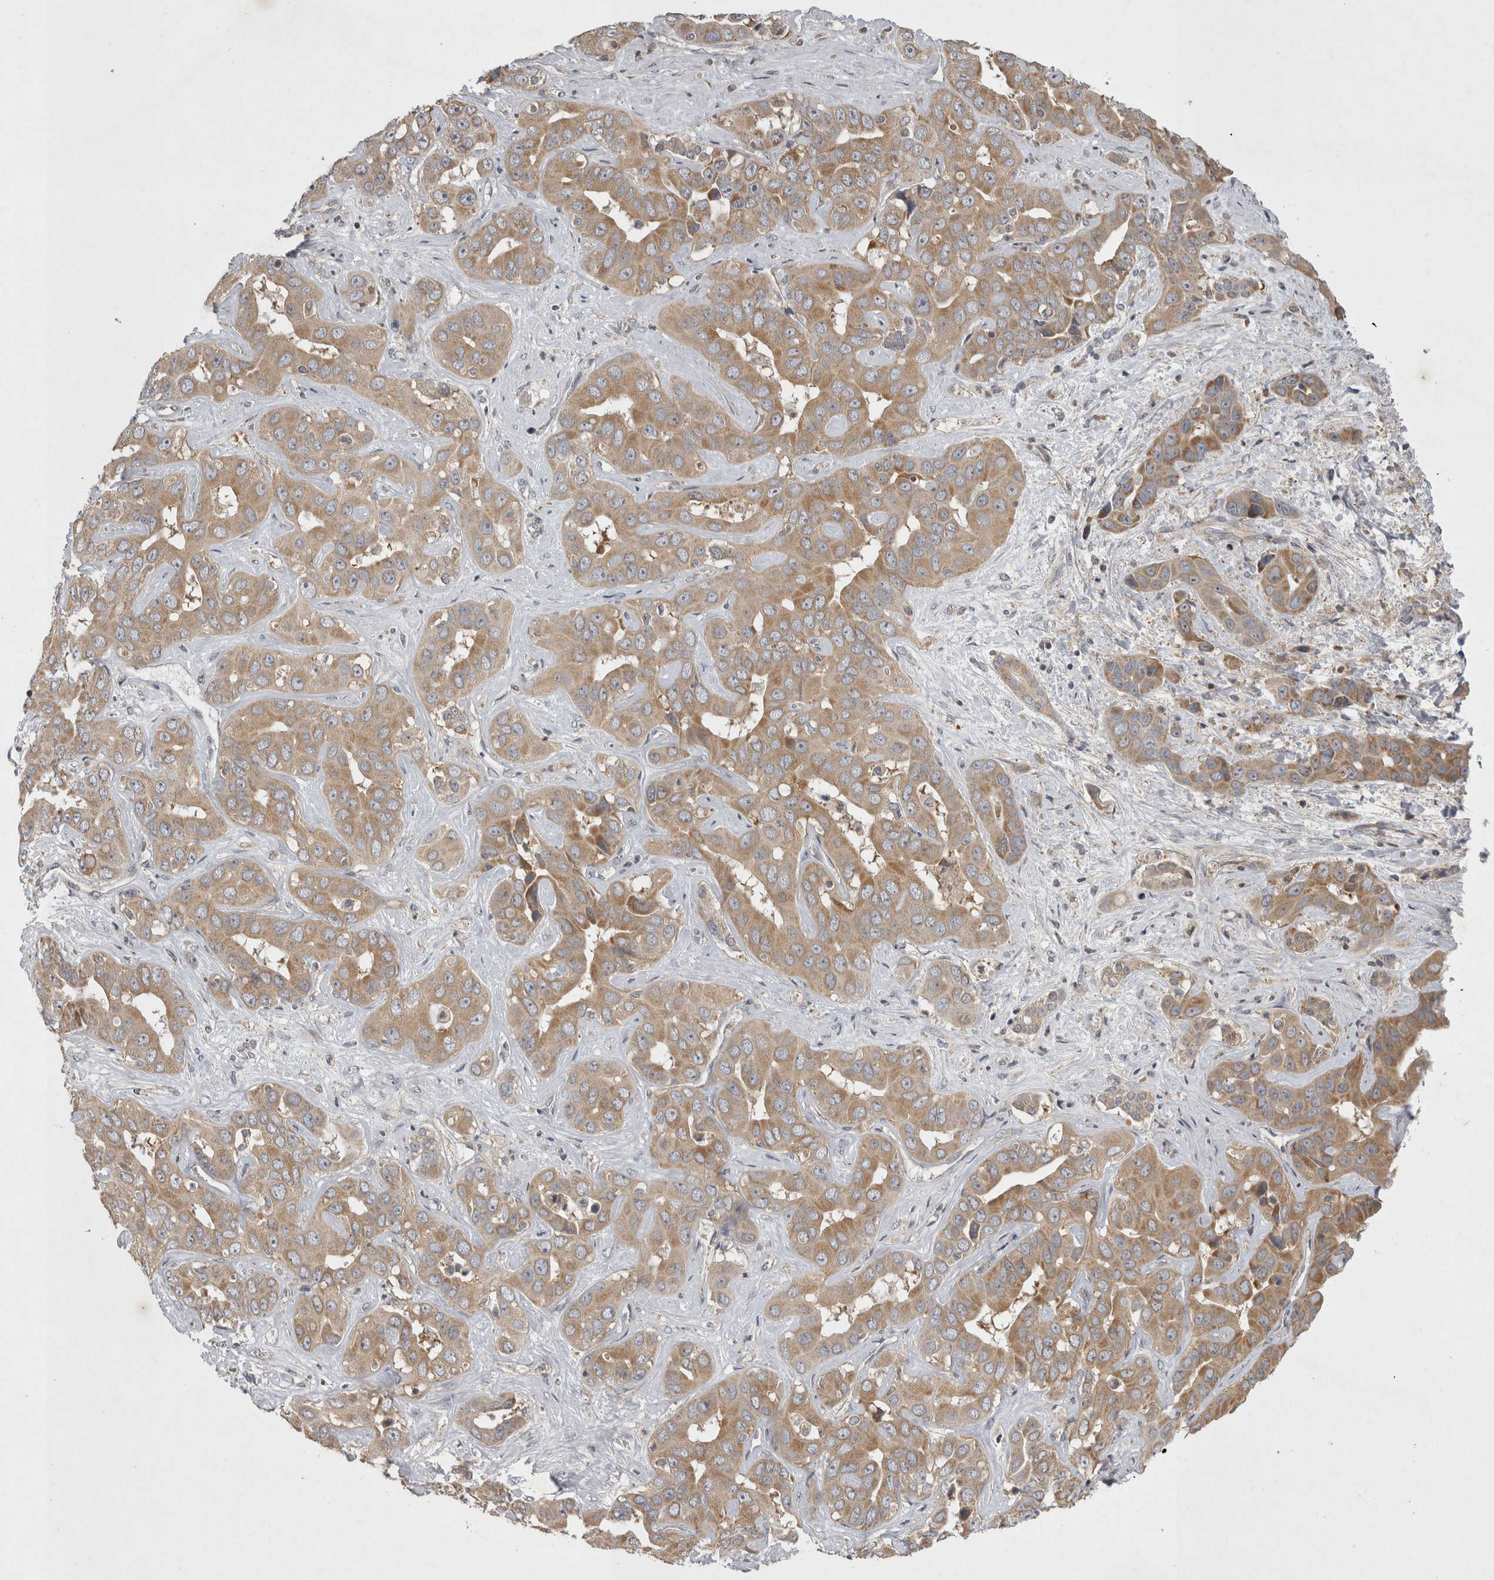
{"staining": {"intensity": "moderate", "quantity": ">75%", "location": "cytoplasmic/membranous"}, "tissue": "liver cancer", "cell_type": "Tumor cells", "image_type": "cancer", "snomed": [{"axis": "morphology", "description": "Cholangiocarcinoma"}, {"axis": "topography", "description": "Liver"}], "caption": "Liver cancer (cholangiocarcinoma) stained with a protein marker exhibits moderate staining in tumor cells.", "gene": "TSPOAP1", "patient": {"sex": "female", "age": 52}}